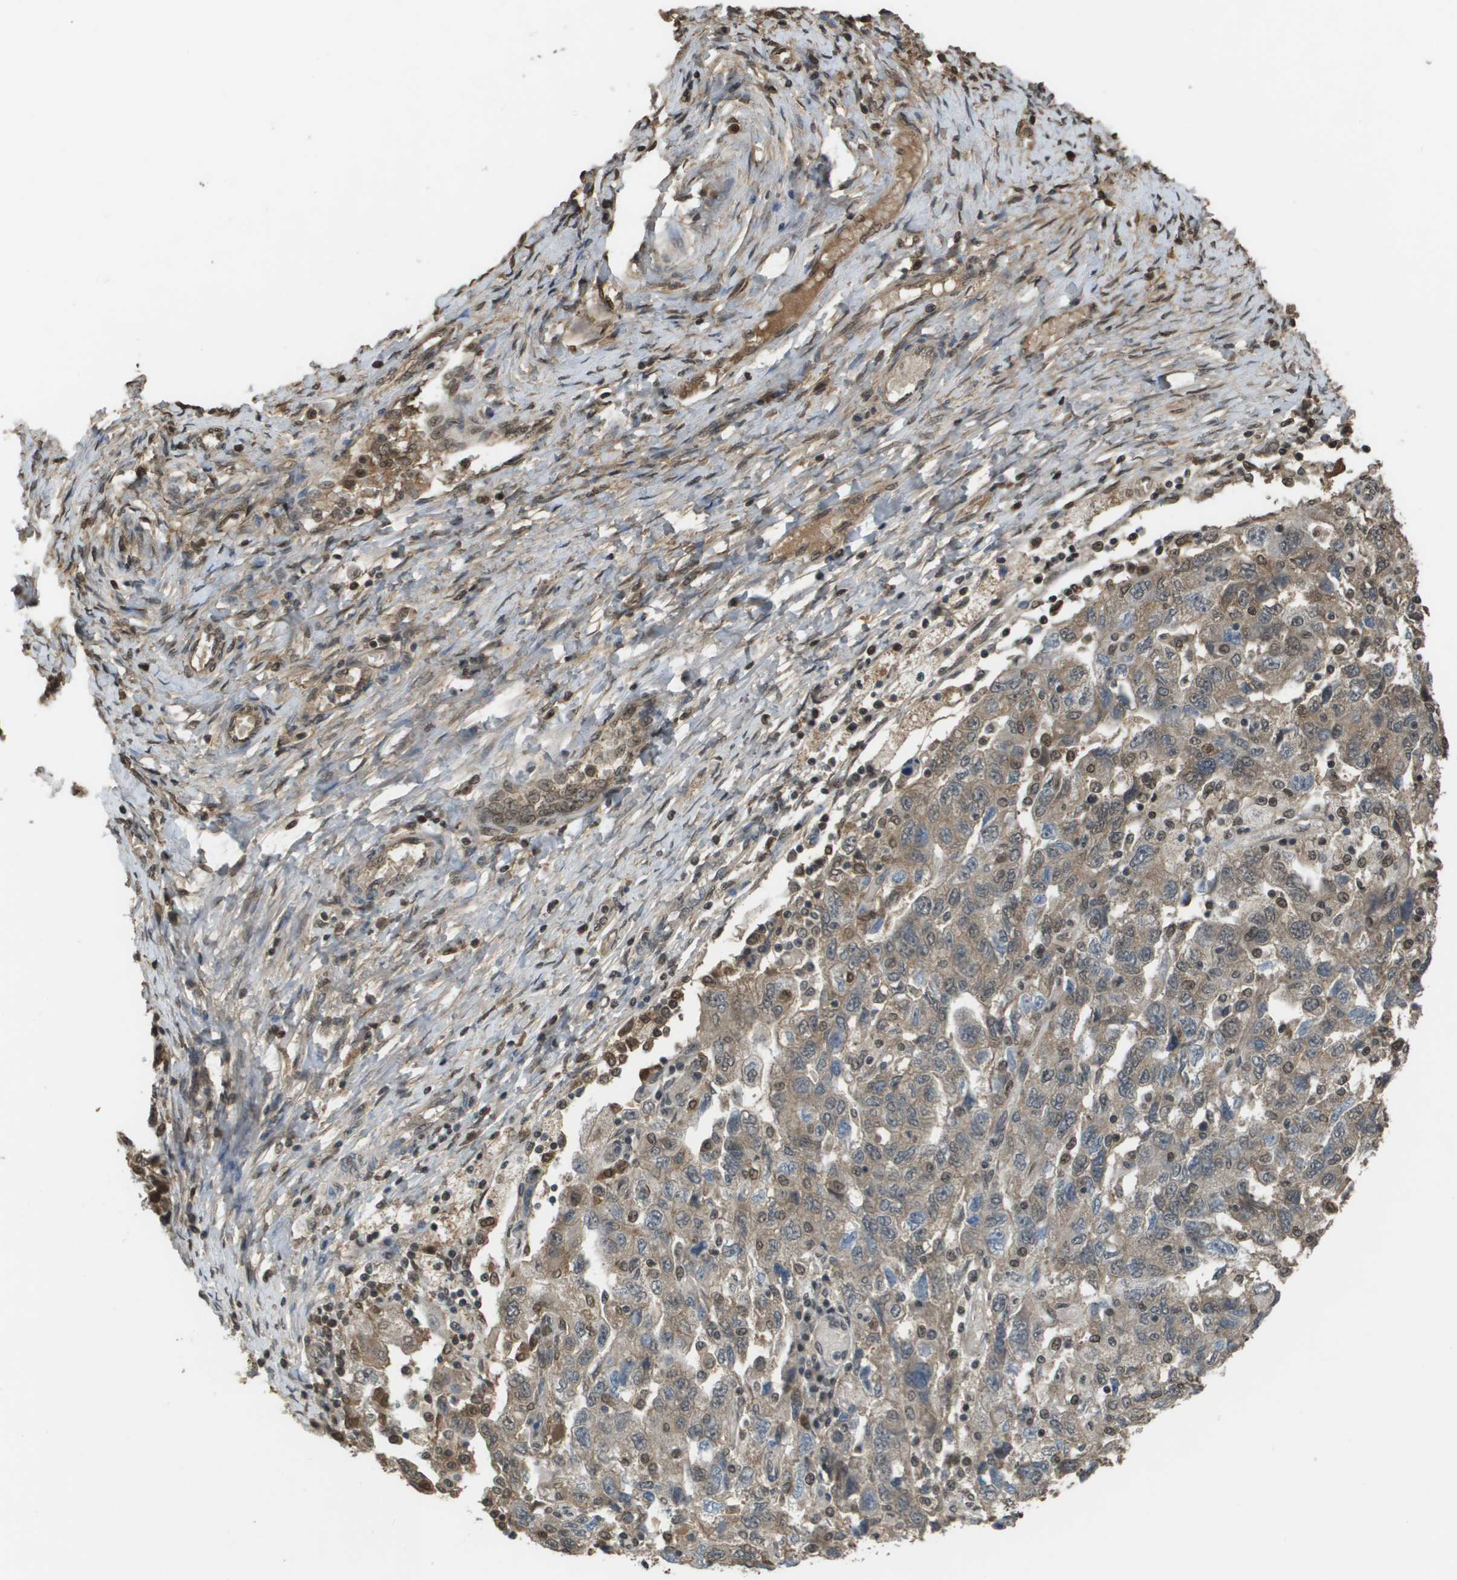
{"staining": {"intensity": "weak", "quantity": "<25%", "location": "cytoplasmic/membranous"}, "tissue": "ovarian cancer", "cell_type": "Tumor cells", "image_type": "cancer", "snomed": [{"axis": "morphology", "description": "Carcinoma, NOS"}, {"axis": "morphology", "description": "Cystadenocarcinoma, serous, NOS"}, {"axis": "topography", "description": "Ovary"}], "caption": "Ovarian cancer (carcinoma) was stained to show a protein in brown. There is no significant positivity in tumor cells.", "gene": "NDRG2", "patient": {"sex": "female", "age": 69}}